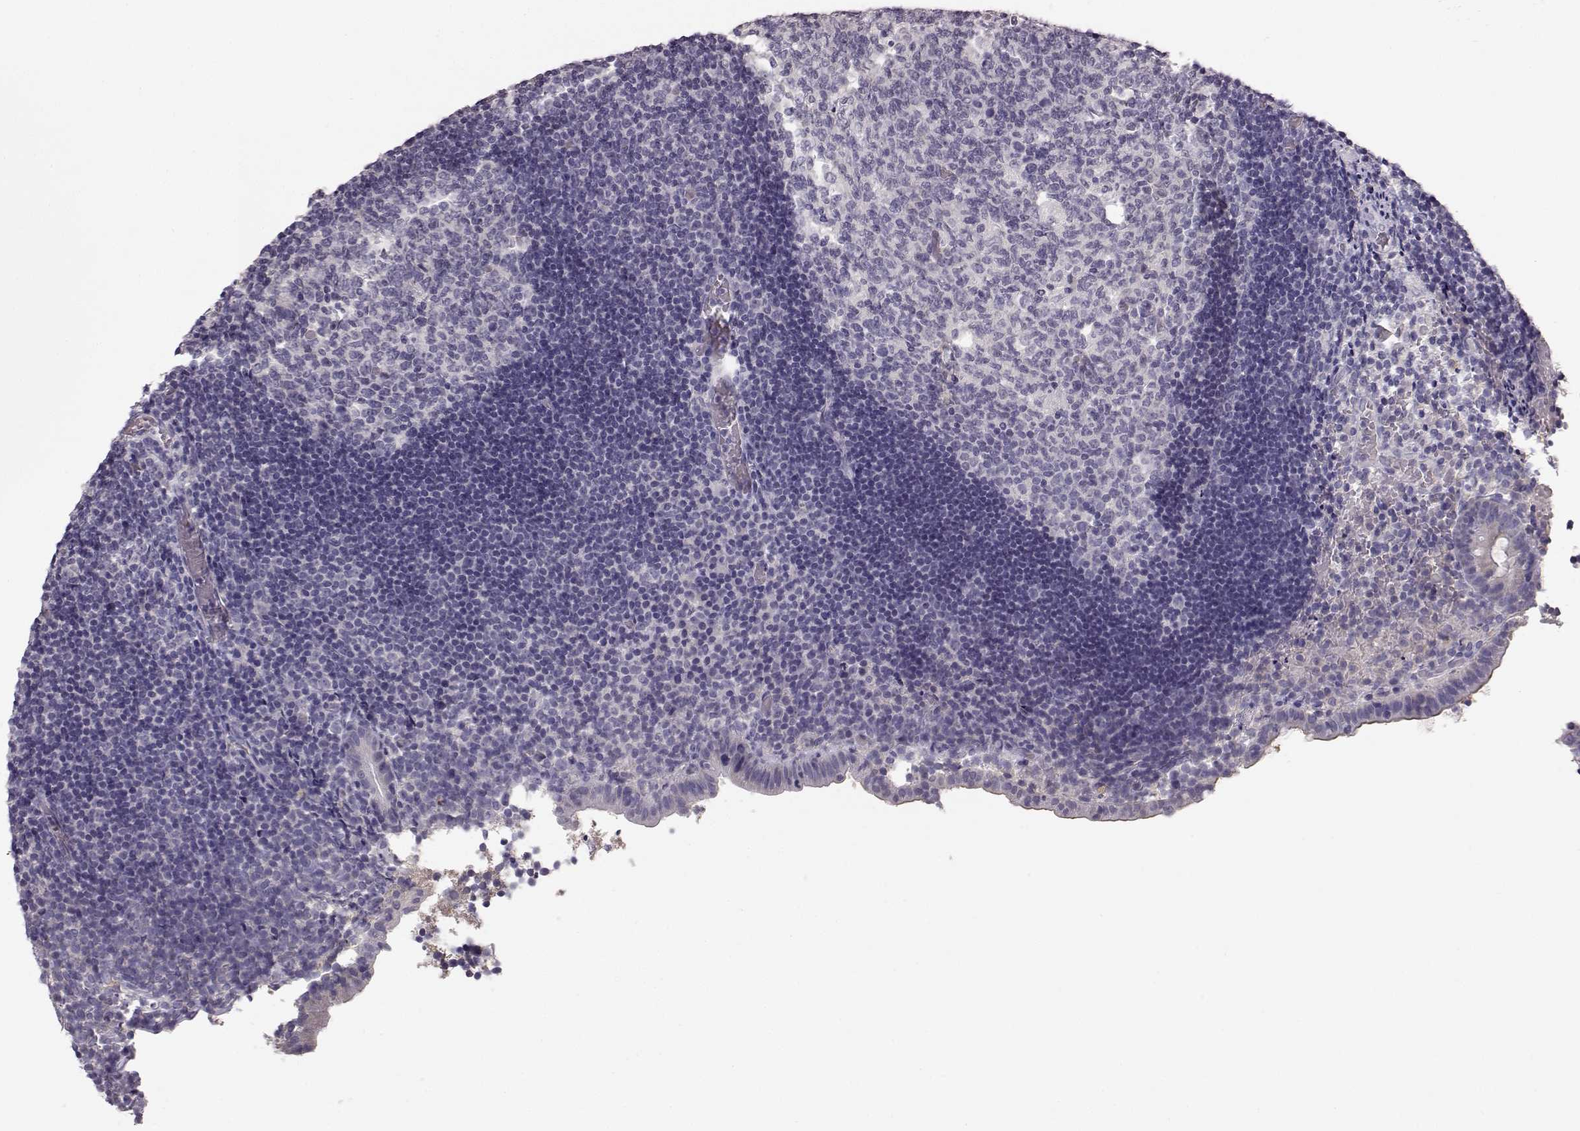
{"staining": {"intensity": "negative", "quantity": "none", "location": "none"}, "tissue": "appendix", "cell_type": "Glandular cells", "image_type": "normal", "snomed": [{"axis": "morphology", "description": "Normal tissue, NOS"}, {"axis": "topography", "description": "Appendix"}], "caption": "This photomicrograph is of unremarkable appendix stained with IHC to label a protein in brown with the nuclei are counter-stained blue. There is no positivity in glandular cells.", "gene": "BFSP2", "patient": {"sex": "female", "age": 32}}